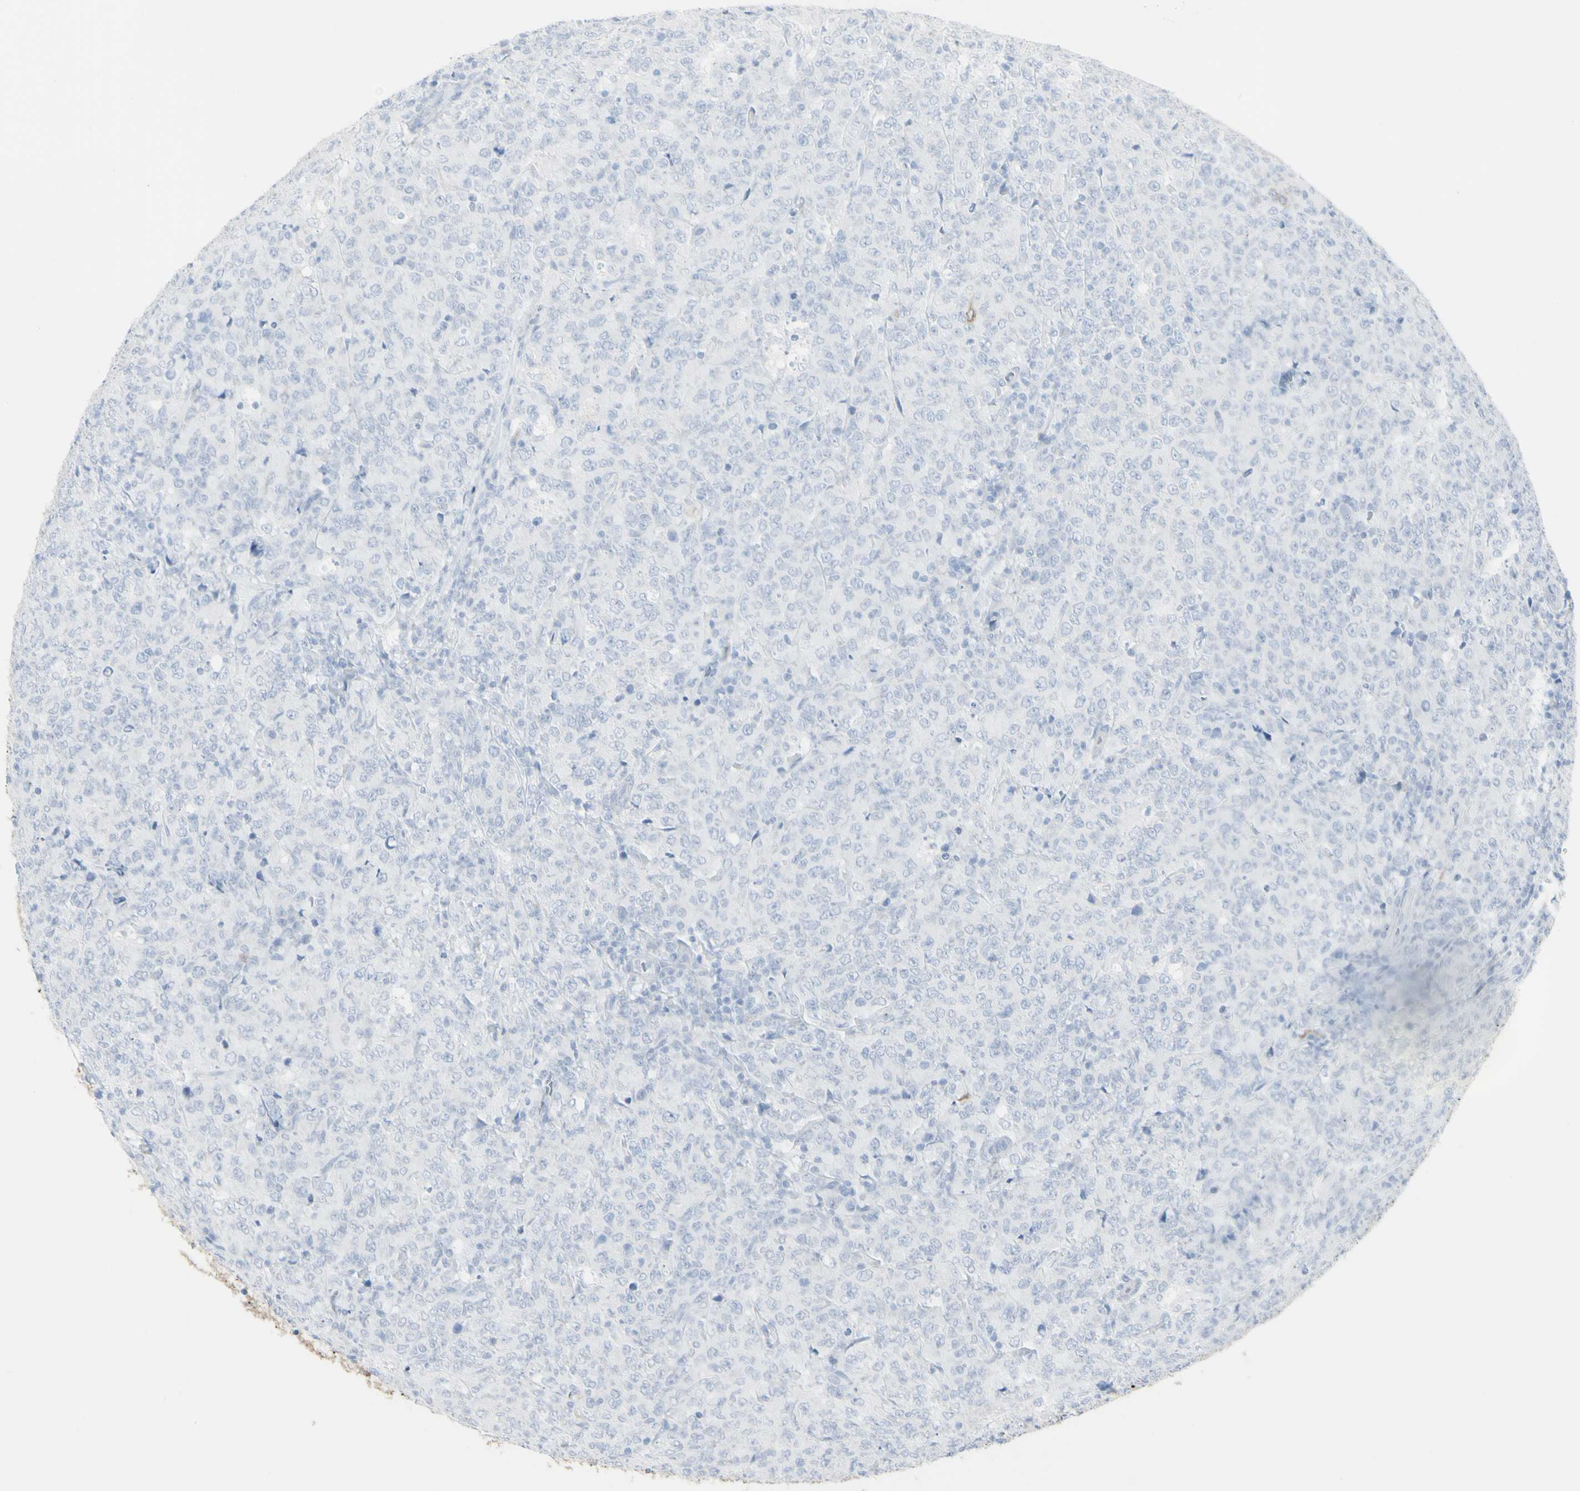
{"staining": {"intensity": "negative", "quantity": "none", "location": "none"}, "tissue": "lymphoma", "cell_type": "Tumor cells", "image_type": "cancer", "snomed": [{"axis": "morphology", "description": "Malignant lymphoma, non-Hodgkin's type, High grade"}, {"axis": "topography", "description": "Tonsil"}], "caption": "An immunohistochemistry photomicrograph of lymphoma is shown. There is no staining in tumor cells of lymphoma. (Brightfield microscopy of DAB (3,3'-diaminobenzidine) immunohistochemistry (IHC) at high magnification).", "gene": "ENSG00000198211", "patient": {"sex": "female", "age": 36}}